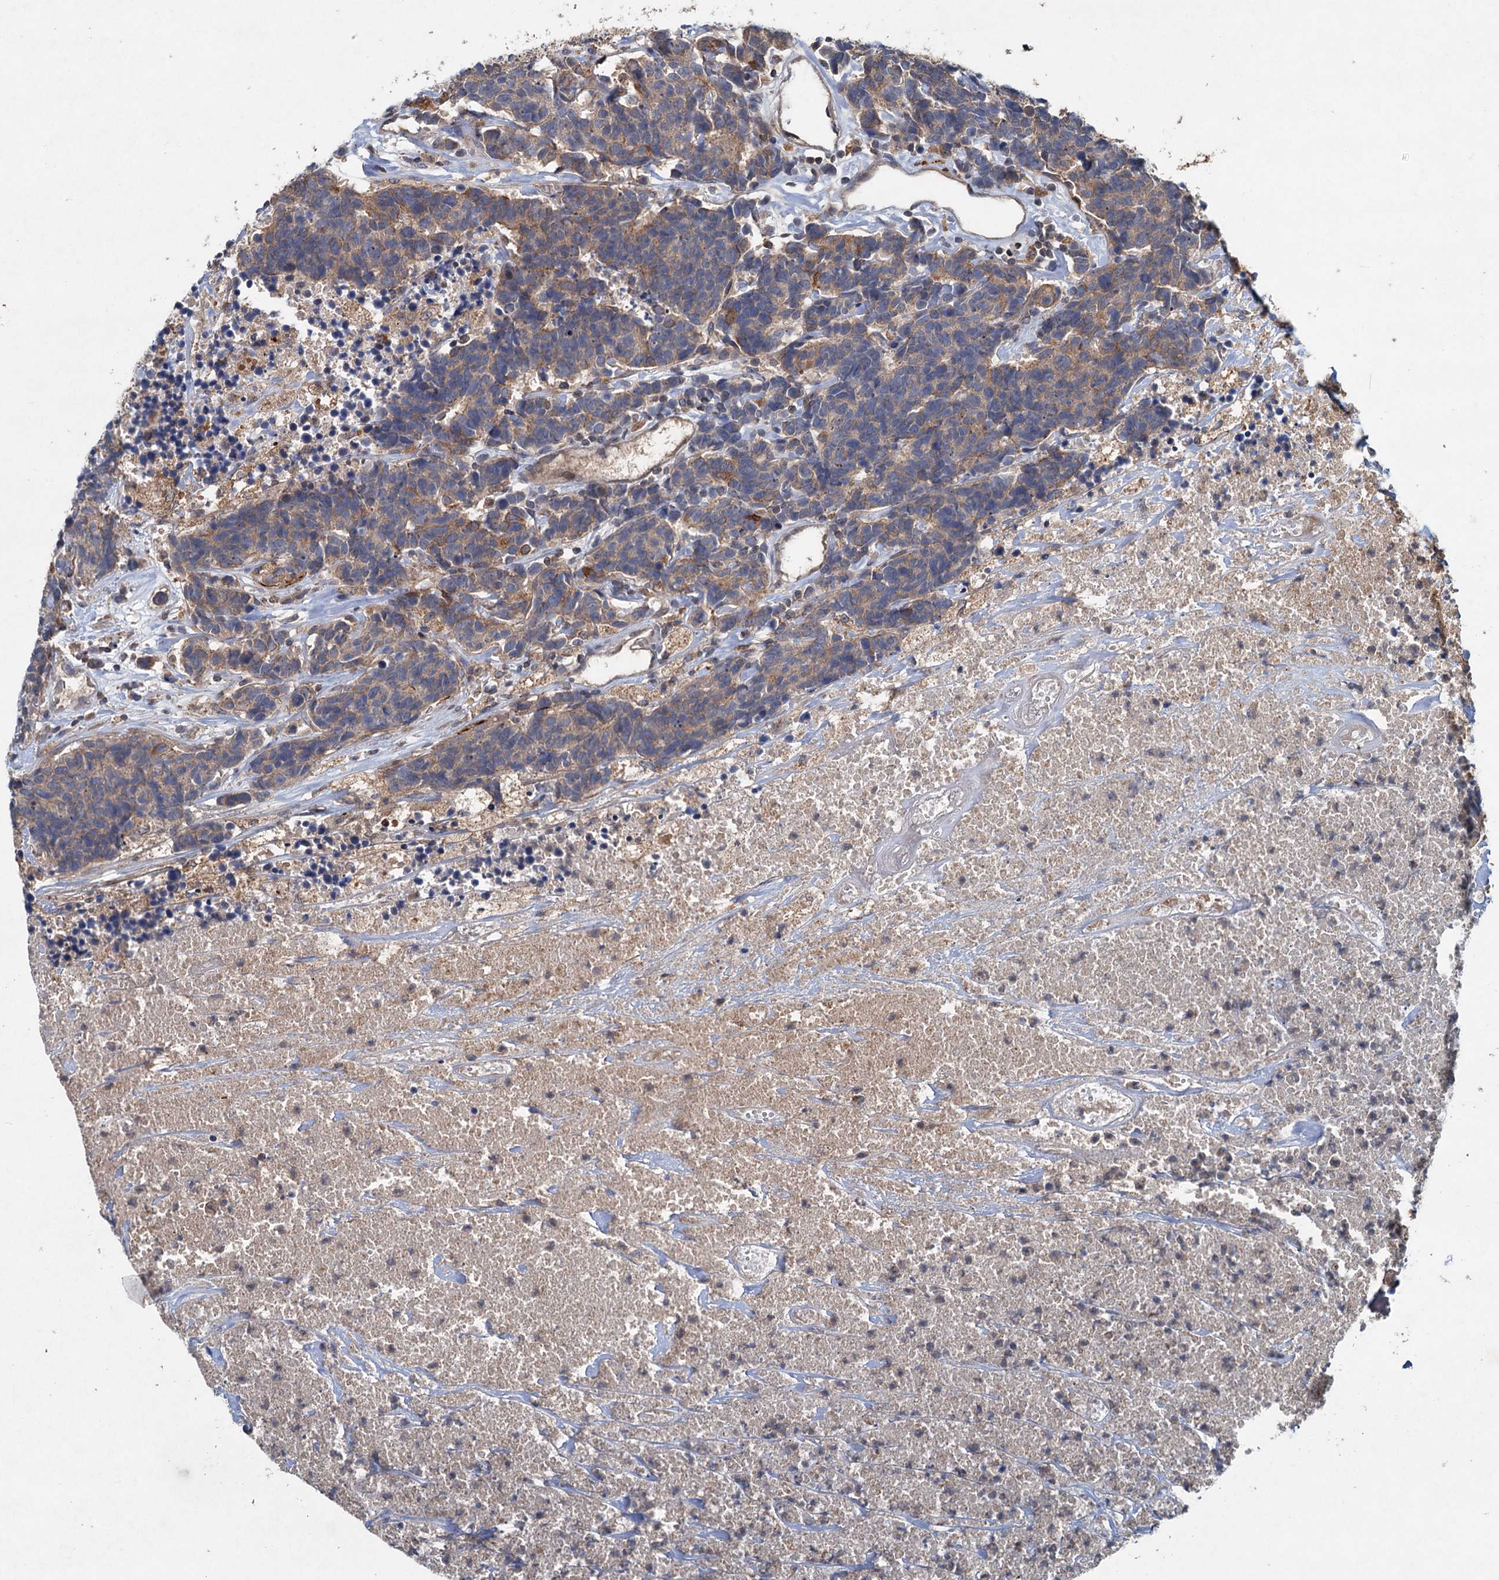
{"staining": {"intensity": "moderate", "quantity": ">75%", "location": "cytoplasmic/membranous"}, "tissue": "carcinoid", "cell_type": "Tumor cells", "image_type": "cancer", "snomed": [{"axis": "morphology", "description": "Carcinoma, NOS"}, {"axis": "morphology", "description": "Carcinoid, malignant, NOS"}, {"axis": "topography", "description": "Urinary bladder"}], "caption": "Brown immunohistochemical staining in carcinoid shows moderate cytoplasmic/membranous positivity in approximately >75% of tumor cells.", "gene": "TAPBPL", "patient": {"sex": "male", "age": 57}}